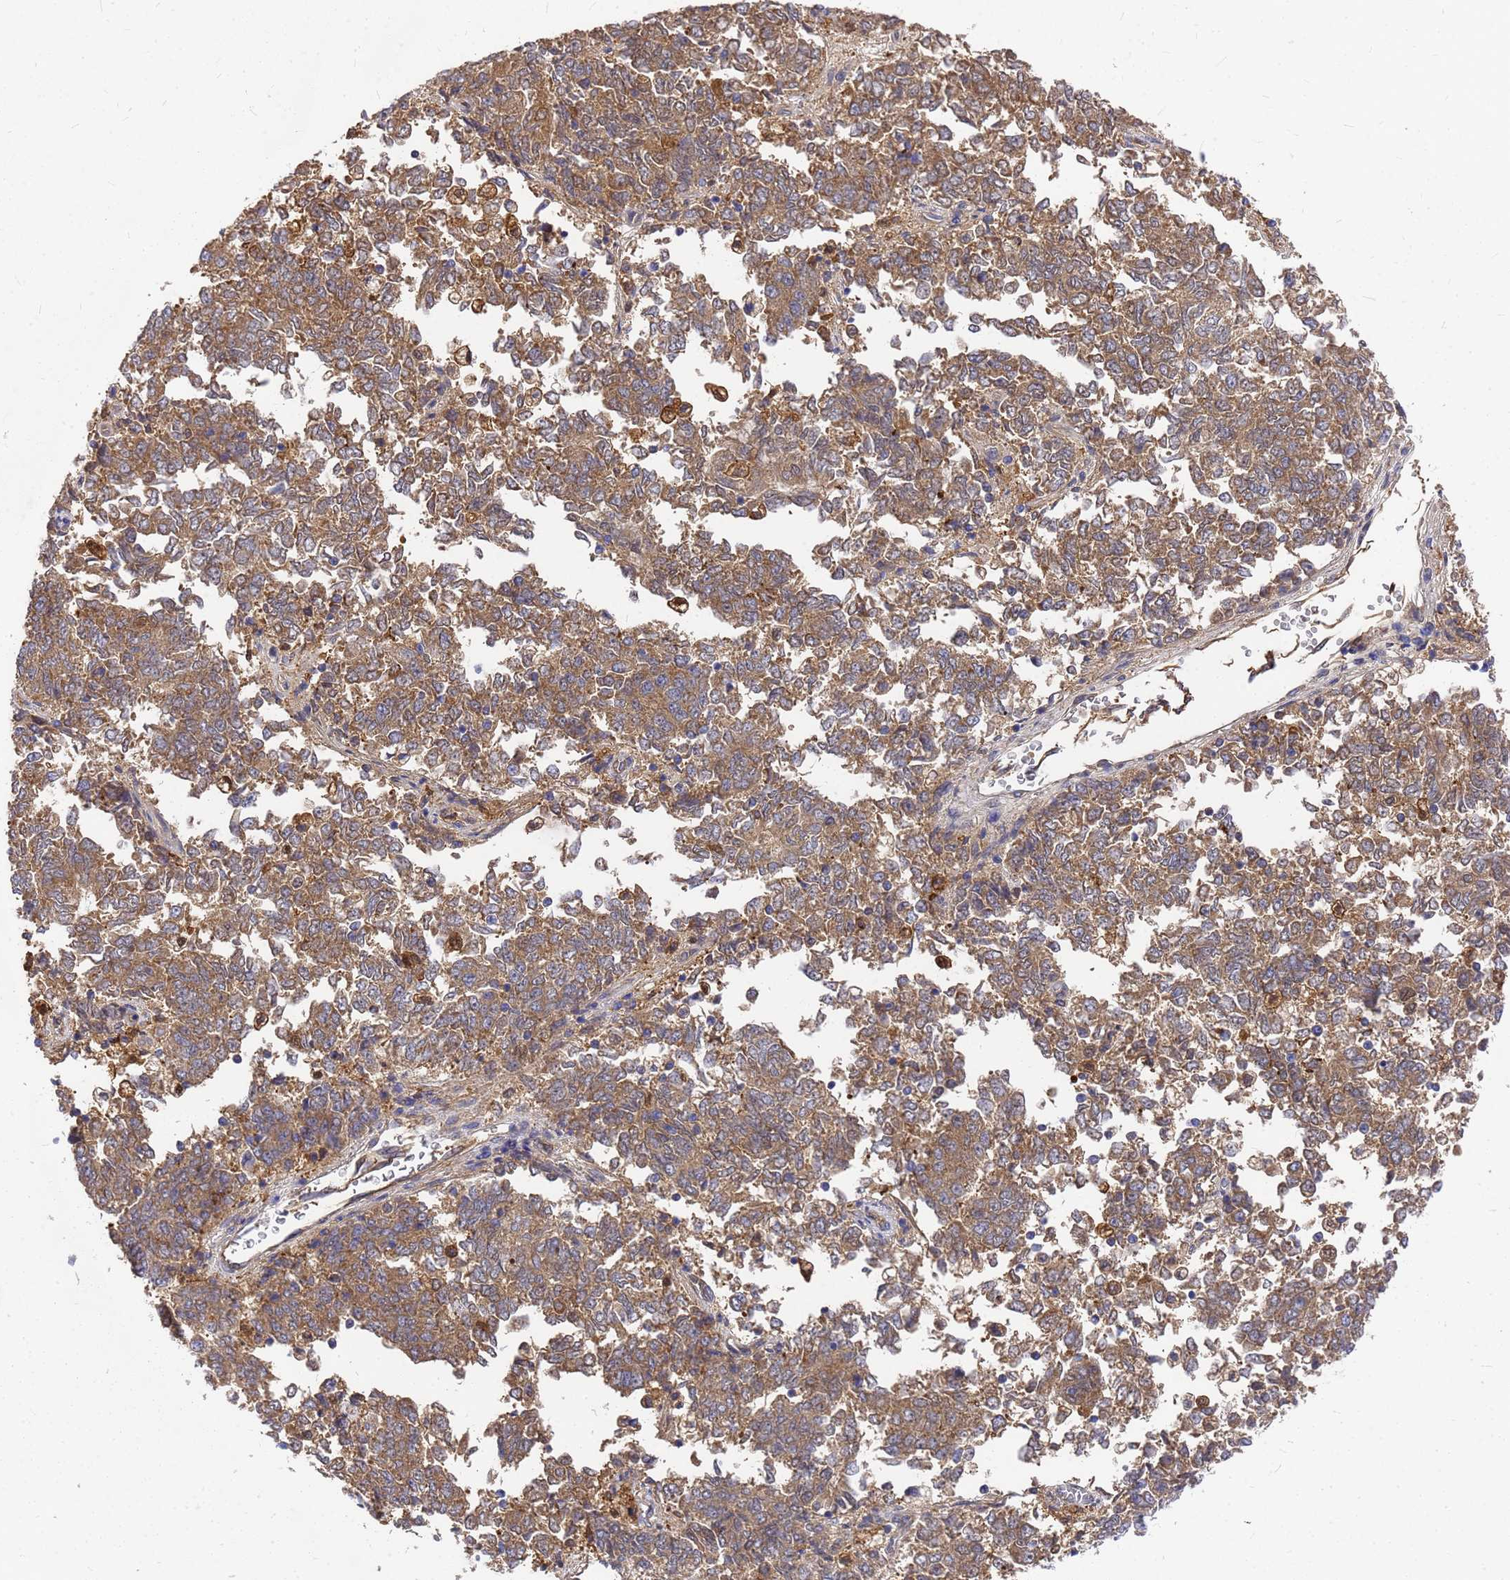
{"staining": {"intensity": "moderate", "quantity": "25%-75%", "location": "cytoplasmic/membranous"}, "tissue": "endometrial cancer", "cell_type": "Tumor cells", "image_type": "cancer", "snomed": [{"axis": "morphology", "description": "Adenocarcinoma, NOS"}, {"axis": "topography", "description": "Endometrium"}], "caption": "Moderate cytoplasmic/membranous protein expression is present in about 25%-75% of tumor cells in endometrial cancer (adenocarcinoma). (DAB IHC with brightfield microscopy, high magnification).", "gene": "SLC35E2B", "patient": {"sex": "female", "age": 80}}